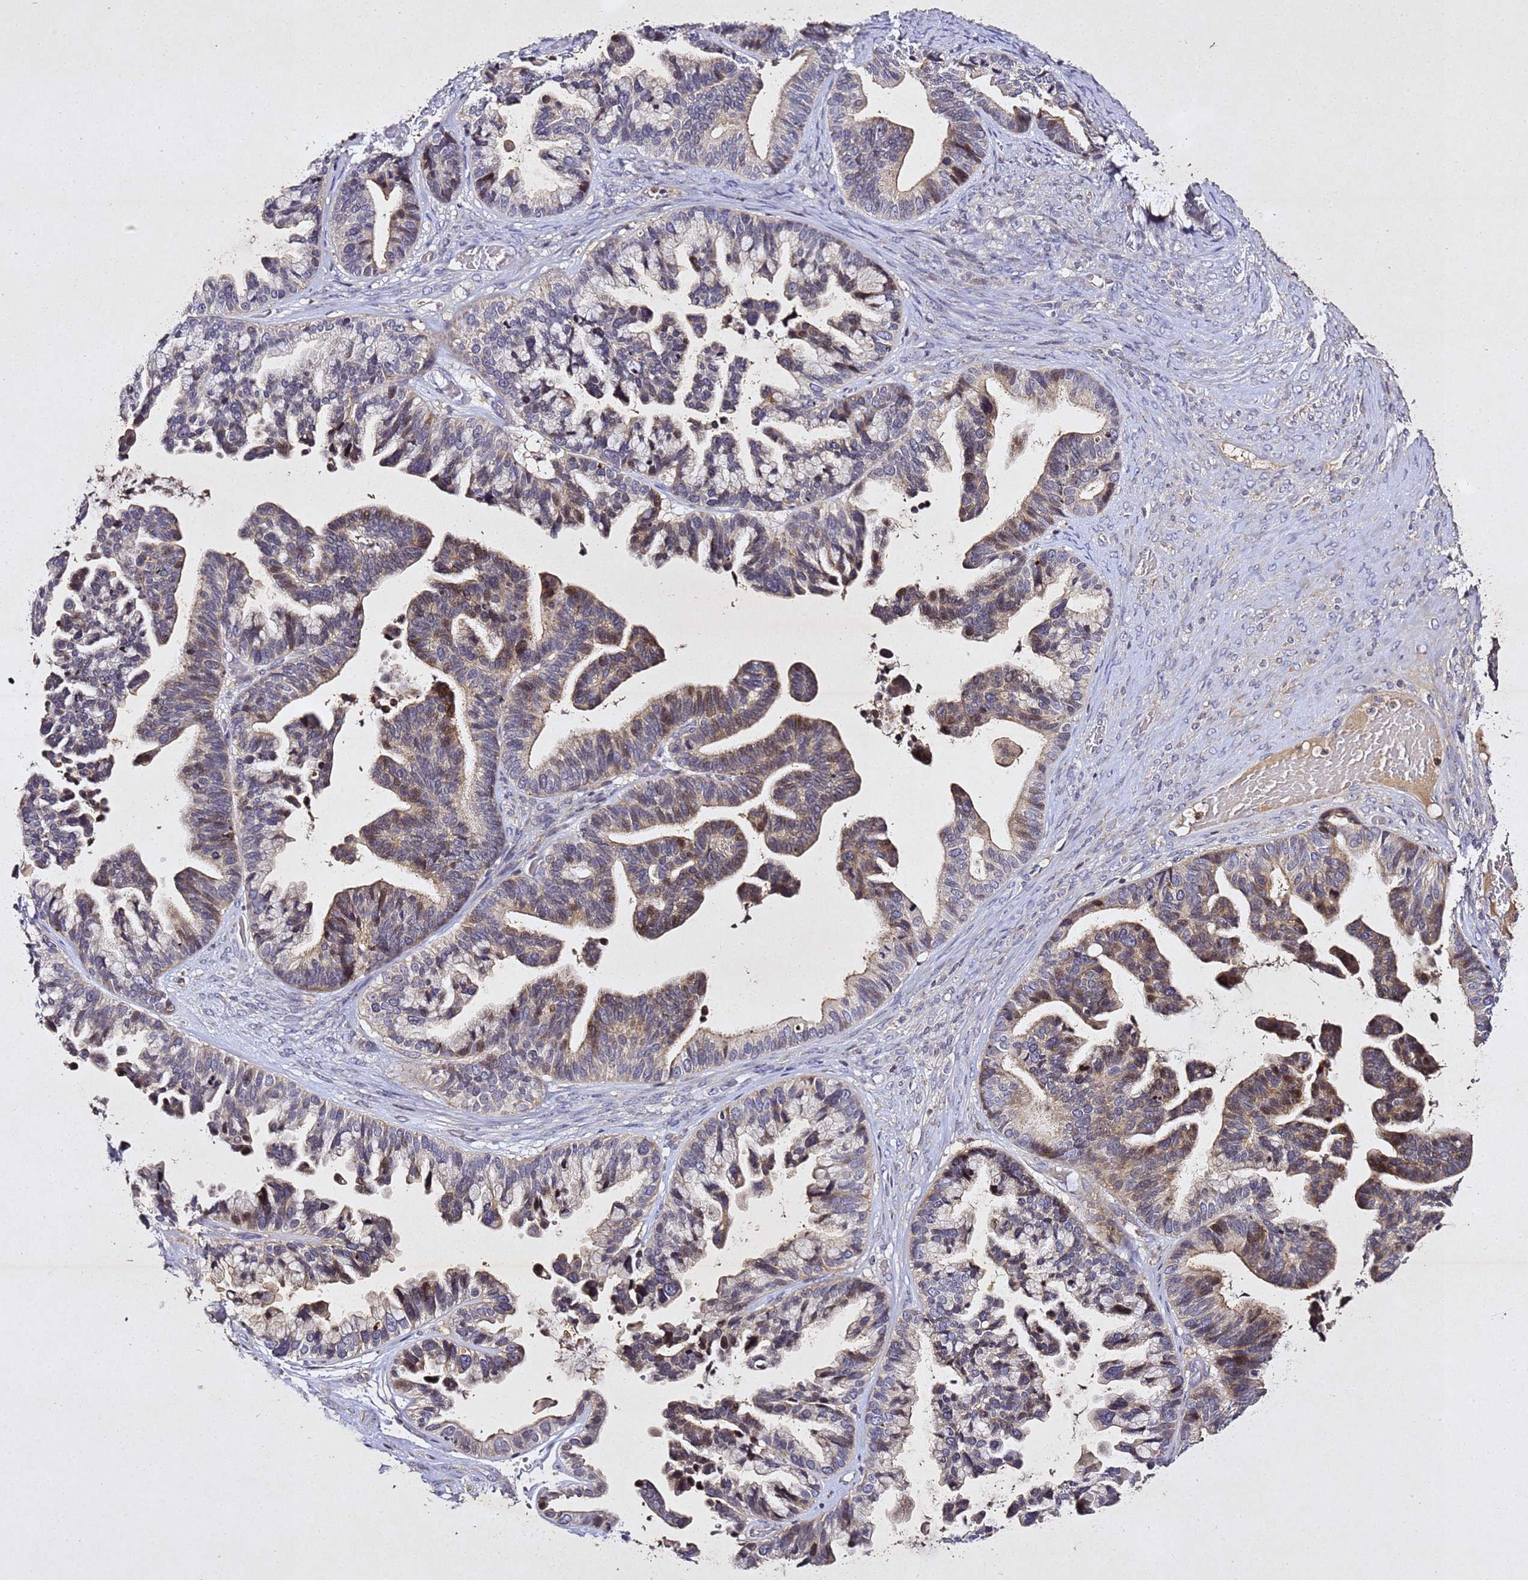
{"staining": {"intensity": "moderate", "quantity": "<25%", "location": "cytoplasmic/membranous,nuclear"}, "tissue": "ovarian cancer", "cell_type": "Tumor cells", "image_type": "cancer", "snomed": [{"axis": "morphology", "description": "Cystadenocarcinoma, serous, NOS"}, {"axis": "topography", "description": "Ovary"}], "caption": "Protein staining by immunohistochemistry exhibits moderate cytoplasmic/membranous and nuclear expression in approximately <25% of tumor cells in ovarian serous cystadenocarcinoma.", "gene": "SV2B", "patient": {"sex": "female", "age": 56}}